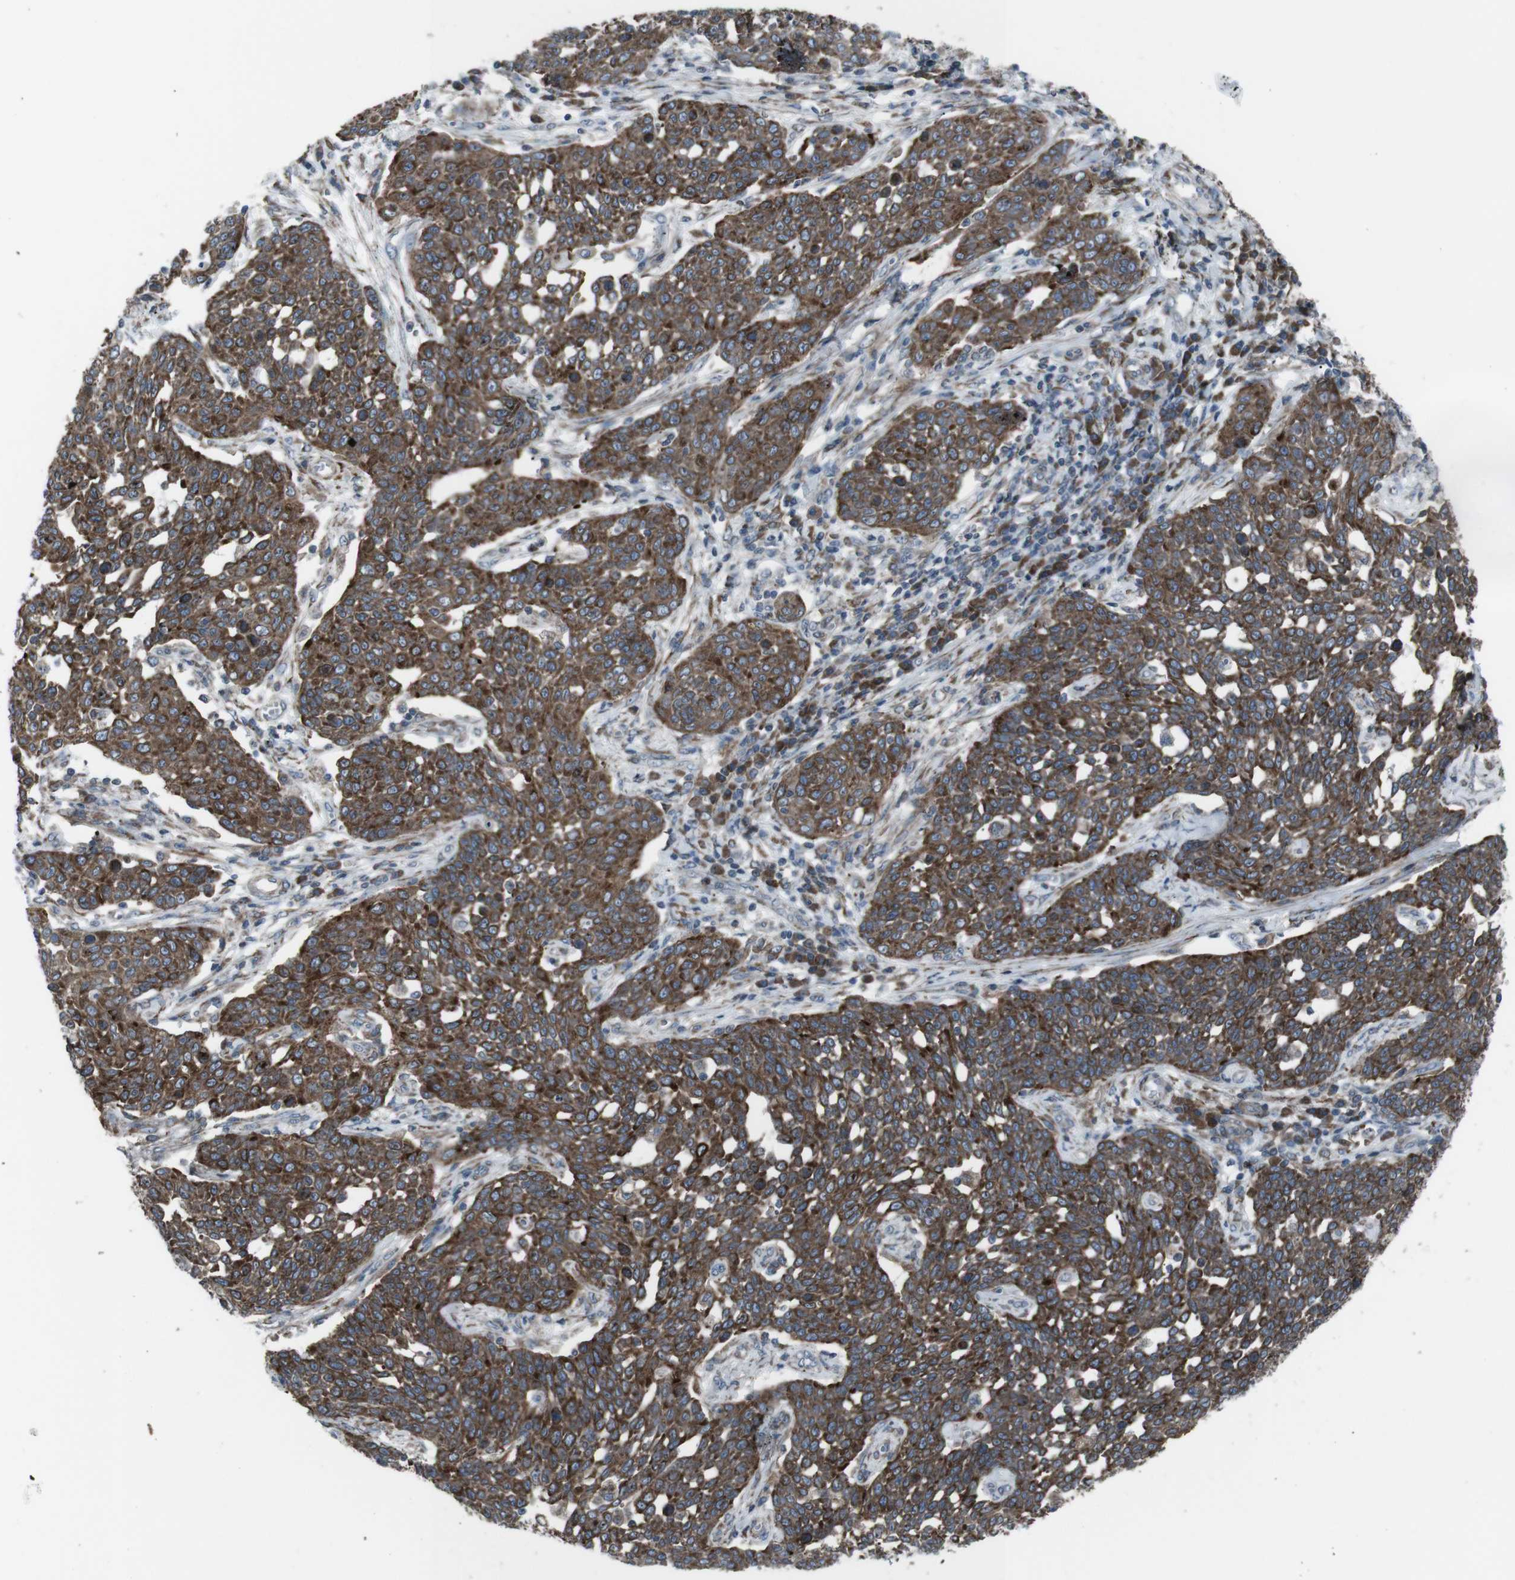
{"staining": {"intensity": "moderate", "quantity": ">75%", "location": "cytoplasmic/membranous"}, "tissue": "cervical cancer", "cell_type": "Tumor cells", "image_type": "cancer", "snomed": [{"axis": "morphology", "description": "Squamous cell carcinoma, NOS"}, {"axis": "topography", "description": "Cervix"}], "caption": "This photomicrograph reveals IHC staining of cervical squamous cell carcinoma, with medium moderate cytoplasmic/membranous expression in approximately >75% of tumor cells.", "gene": "LNPK", "patient": {"sex": "female", "age": 34}}